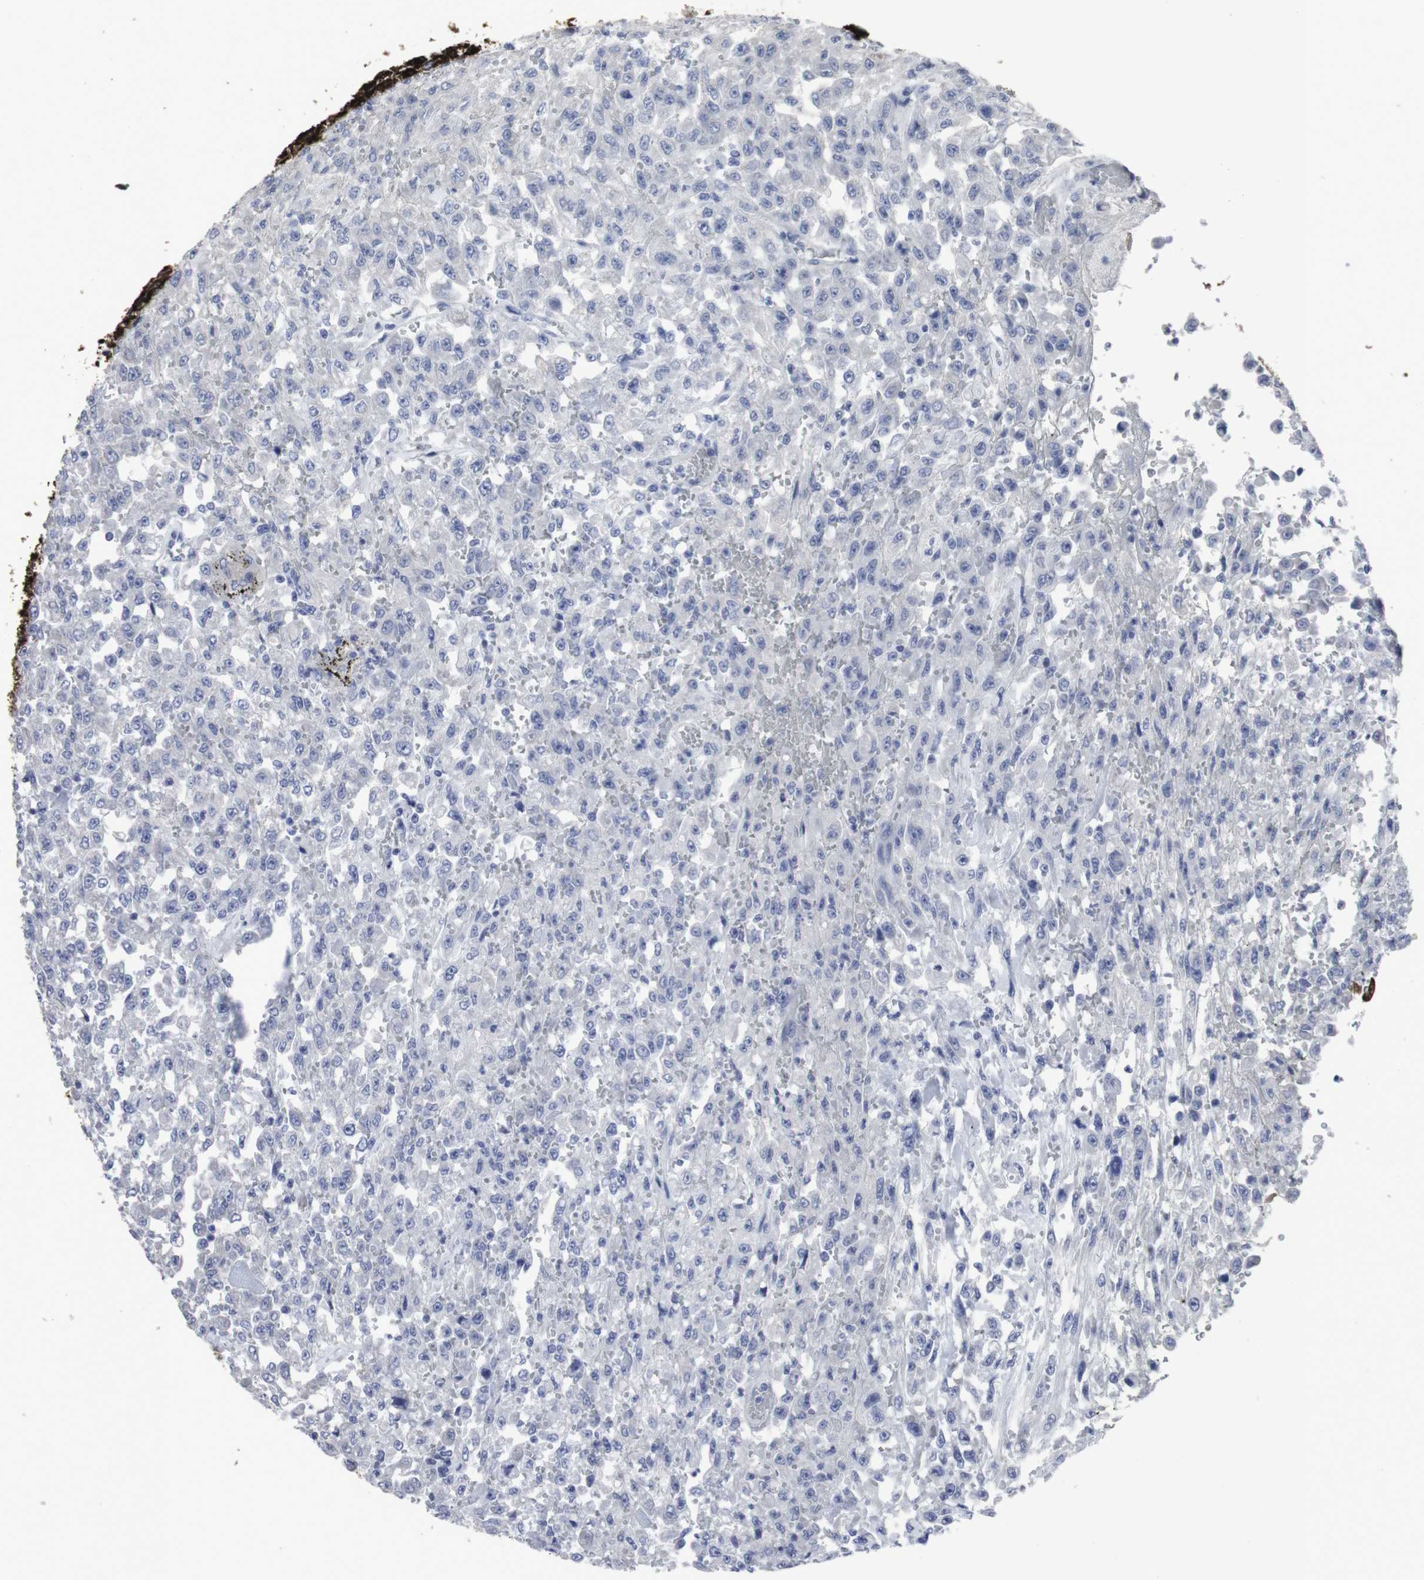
{"staining": {"intensity": "negative", "quantity": "none", "location": "none"}, "tissue": "urothelial cancer", "cell_type": "Tumor cells", "image_type": "cancer", "snomed": [{"axis": "morphology", "description": "Urothelial carcinoma, High grade"}, {"axis": "topography", "description": "Urinary bladder"}], "caption": "Tumor cells show no significant expression in urothelial carcinoma (high-grade). (DAB (3,3'-diaminobenzidine) IHC visualized using brightfield microscopy, high magnification).", "gene": "SNCG", "patient": {"sex": "male", "age": 46}}